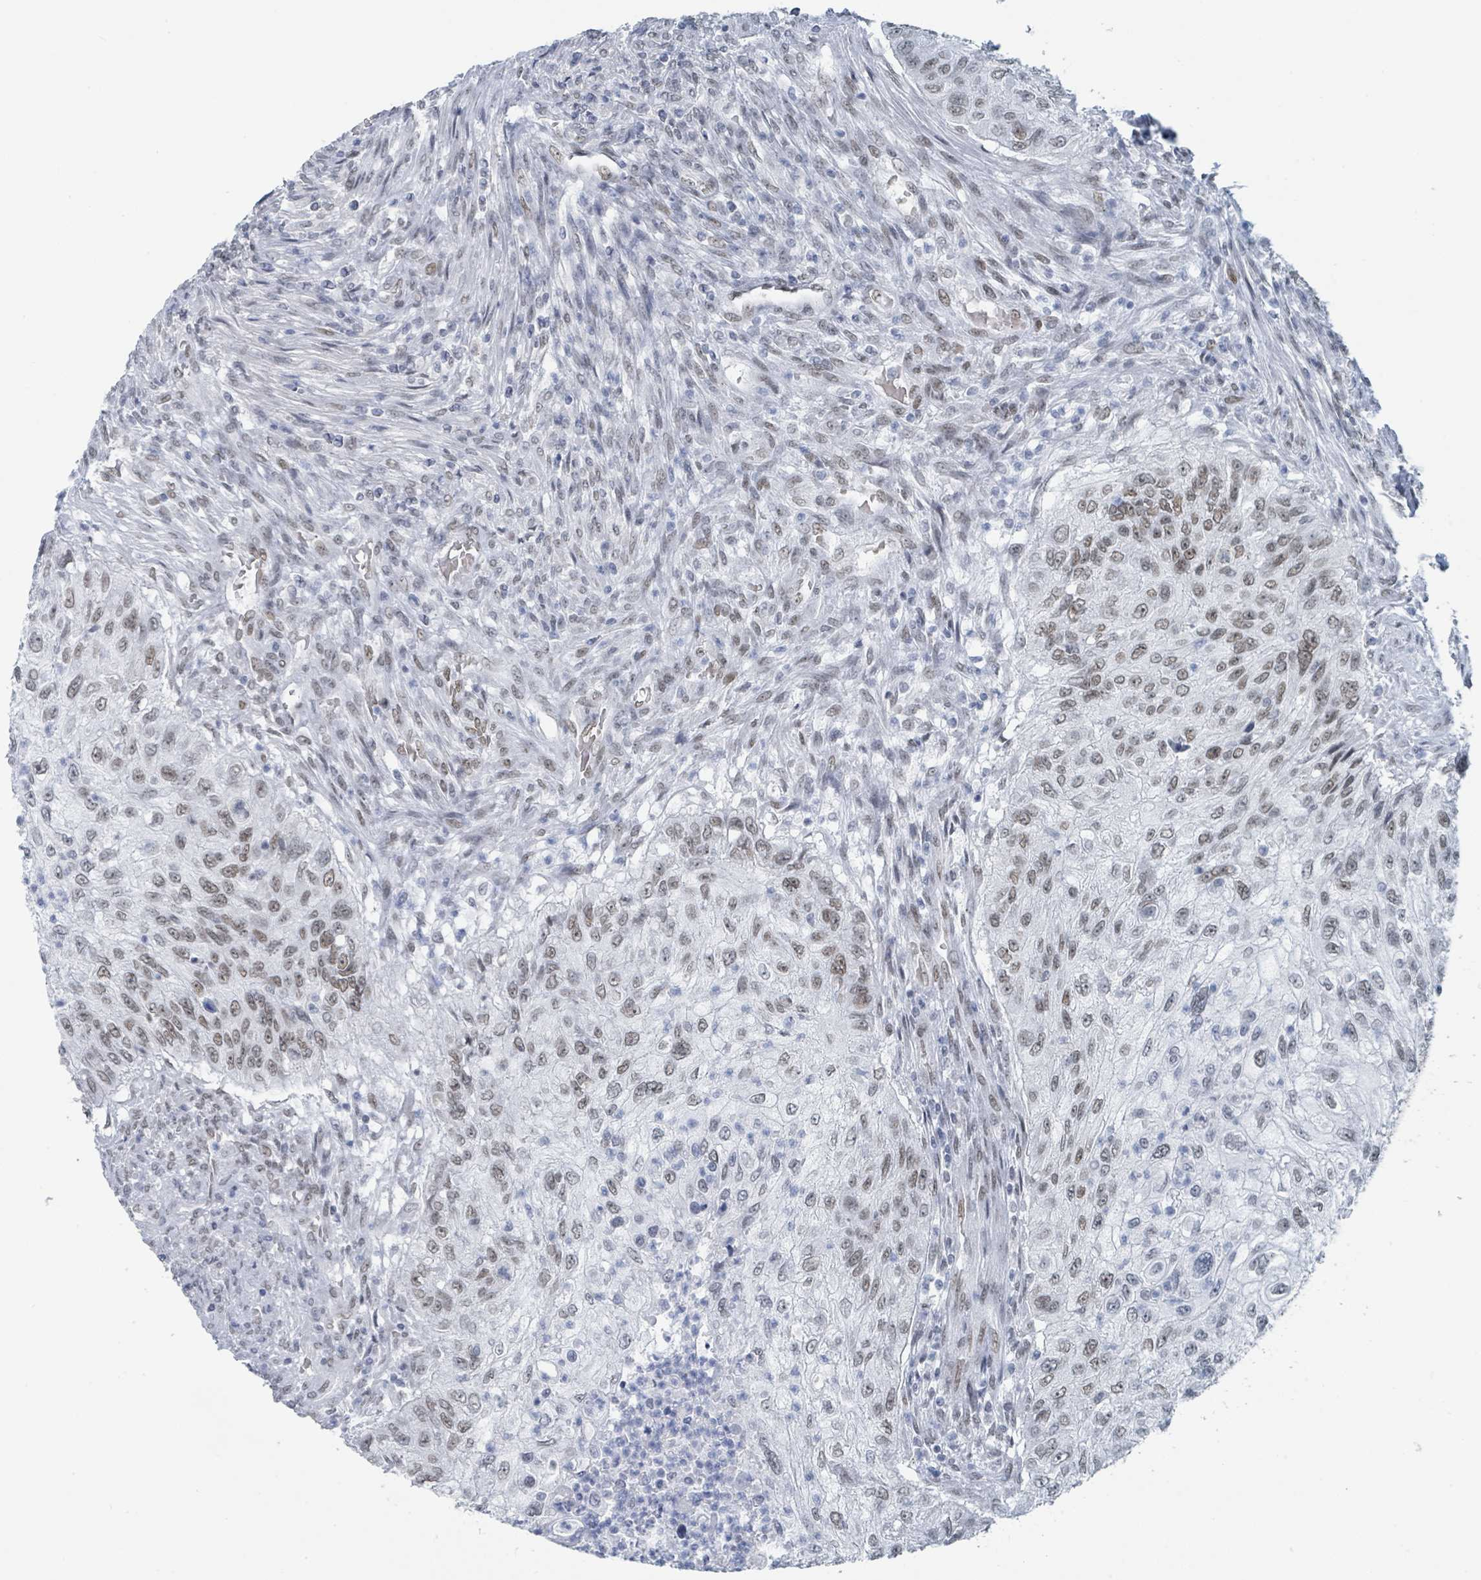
{"staining": {"intensity": "weak", "quantity": "25%-75%", "location": "nuclear"}, "tissue": "urothelial cancer", "cell_type": "Tumor cells", "image_type": "cancer", "snomed": [{"axis": "morphology", "description": "Urothelial carcinoma, High grade"}, {"axis": "topography", "description": "Urinary bladder"}], "caption": "Protein expression by IHC demonstrates weak nuclear expression in about 25%-75% of tumor cells in urothelial carcinoma (high-grade). (Stains: DAB (3,3'-diaminobenzidine) in brown, nuclei in blue, Microscopy: brightfield microscopy at high magnification).", "gene": "EHMT2", "patient": {"sex": "female", "age": 60}}